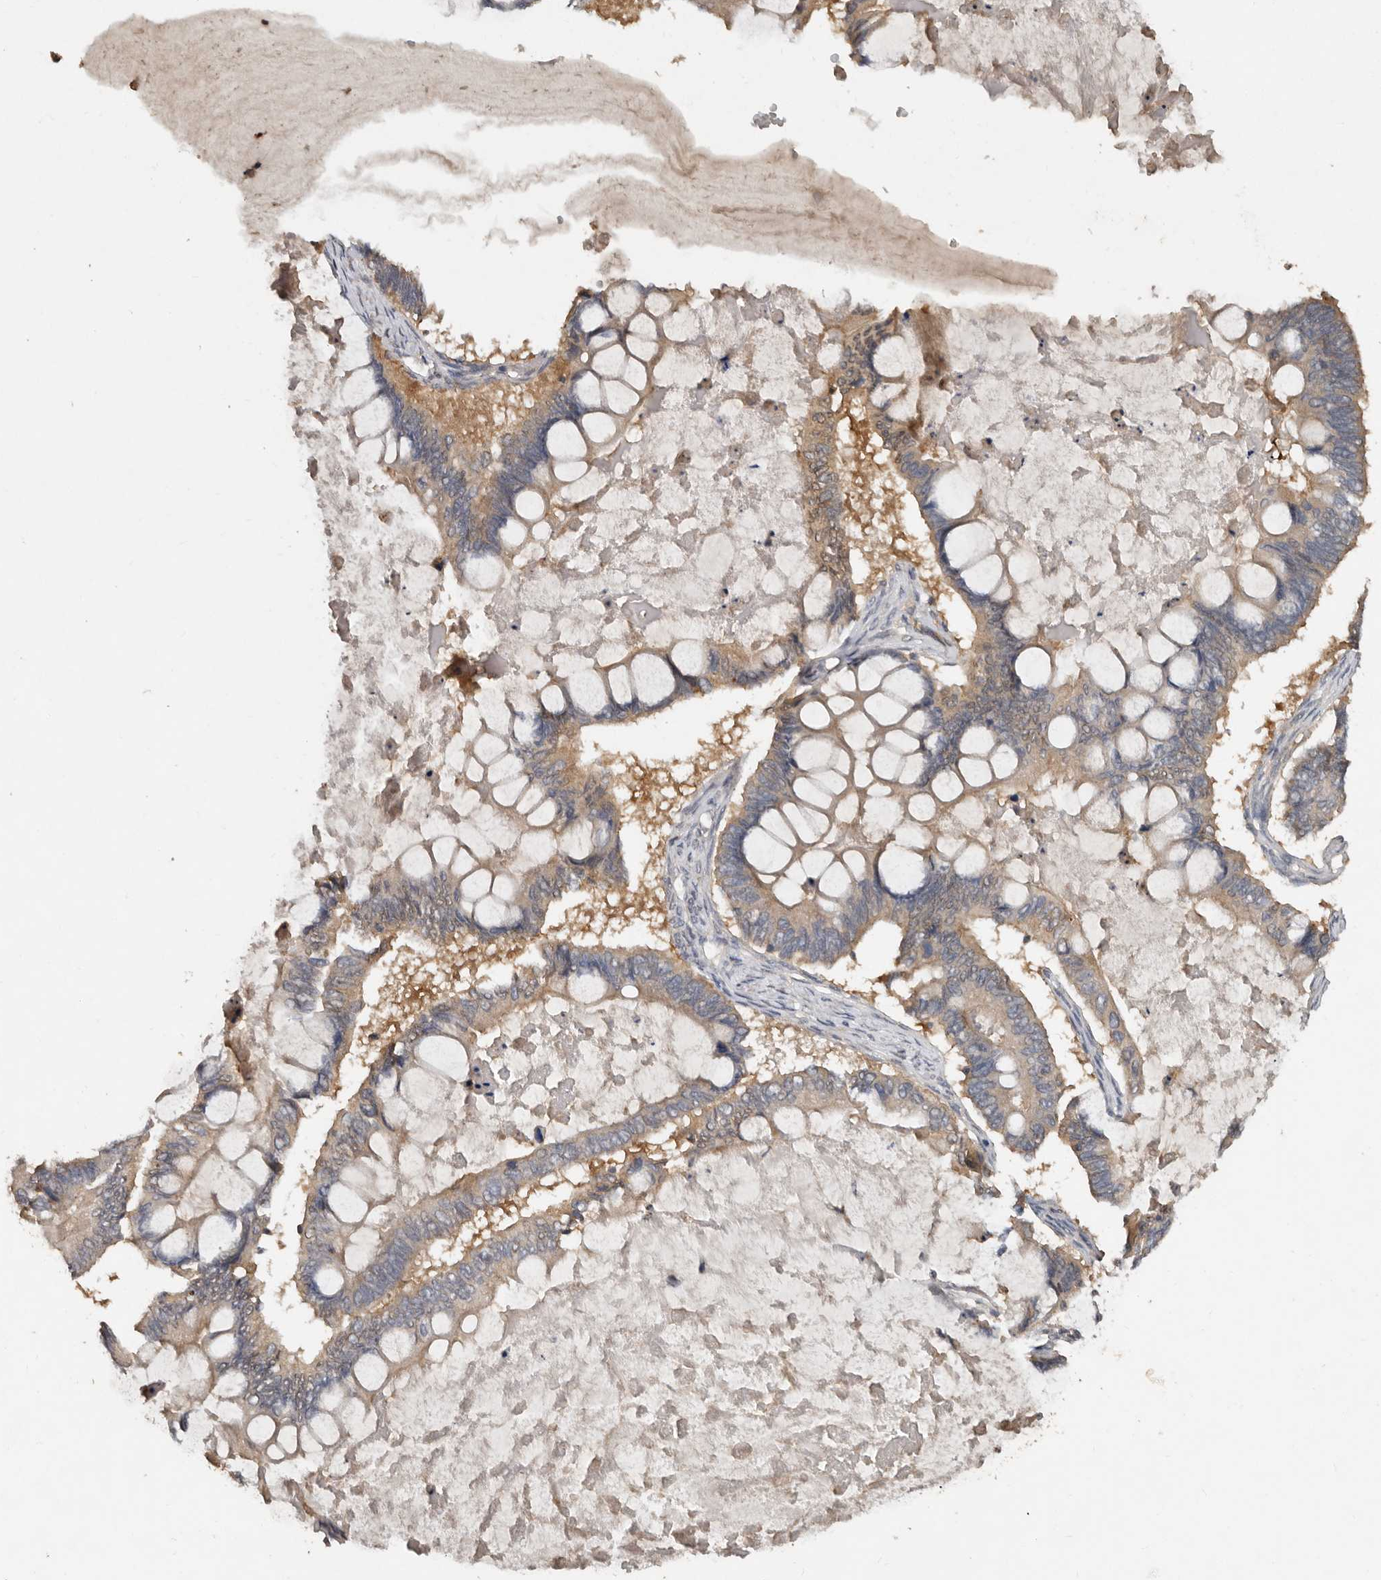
{"staining": {"intensity": "weak", "quantity": "25%-75%", "location": "cytoplasmic/membranous"}, "tissue": "ovarian cancer", "cell_type": "Tumor cells", "image_type": "cancer", "snomed": [{"axis": "morphology", "description": "Cystadenocarcinoma, mucinous, NOS"}, {"axis": "topography", "description": "Ovary"}], "caption": "Protein expression analysis of human mucinous cystadenocarcinoma (ovarian) reveals weak cytoplasmic/membranous staining in approximately 25%-75% of tumor cells. The staining was performed using DAB to visualize the protein expression in brown, while the nuclei were stained in blue with hematoxylin (Magnification: 20x).", "gene": "EDEM1", "patient": {"sex": "female", "age": 61}}